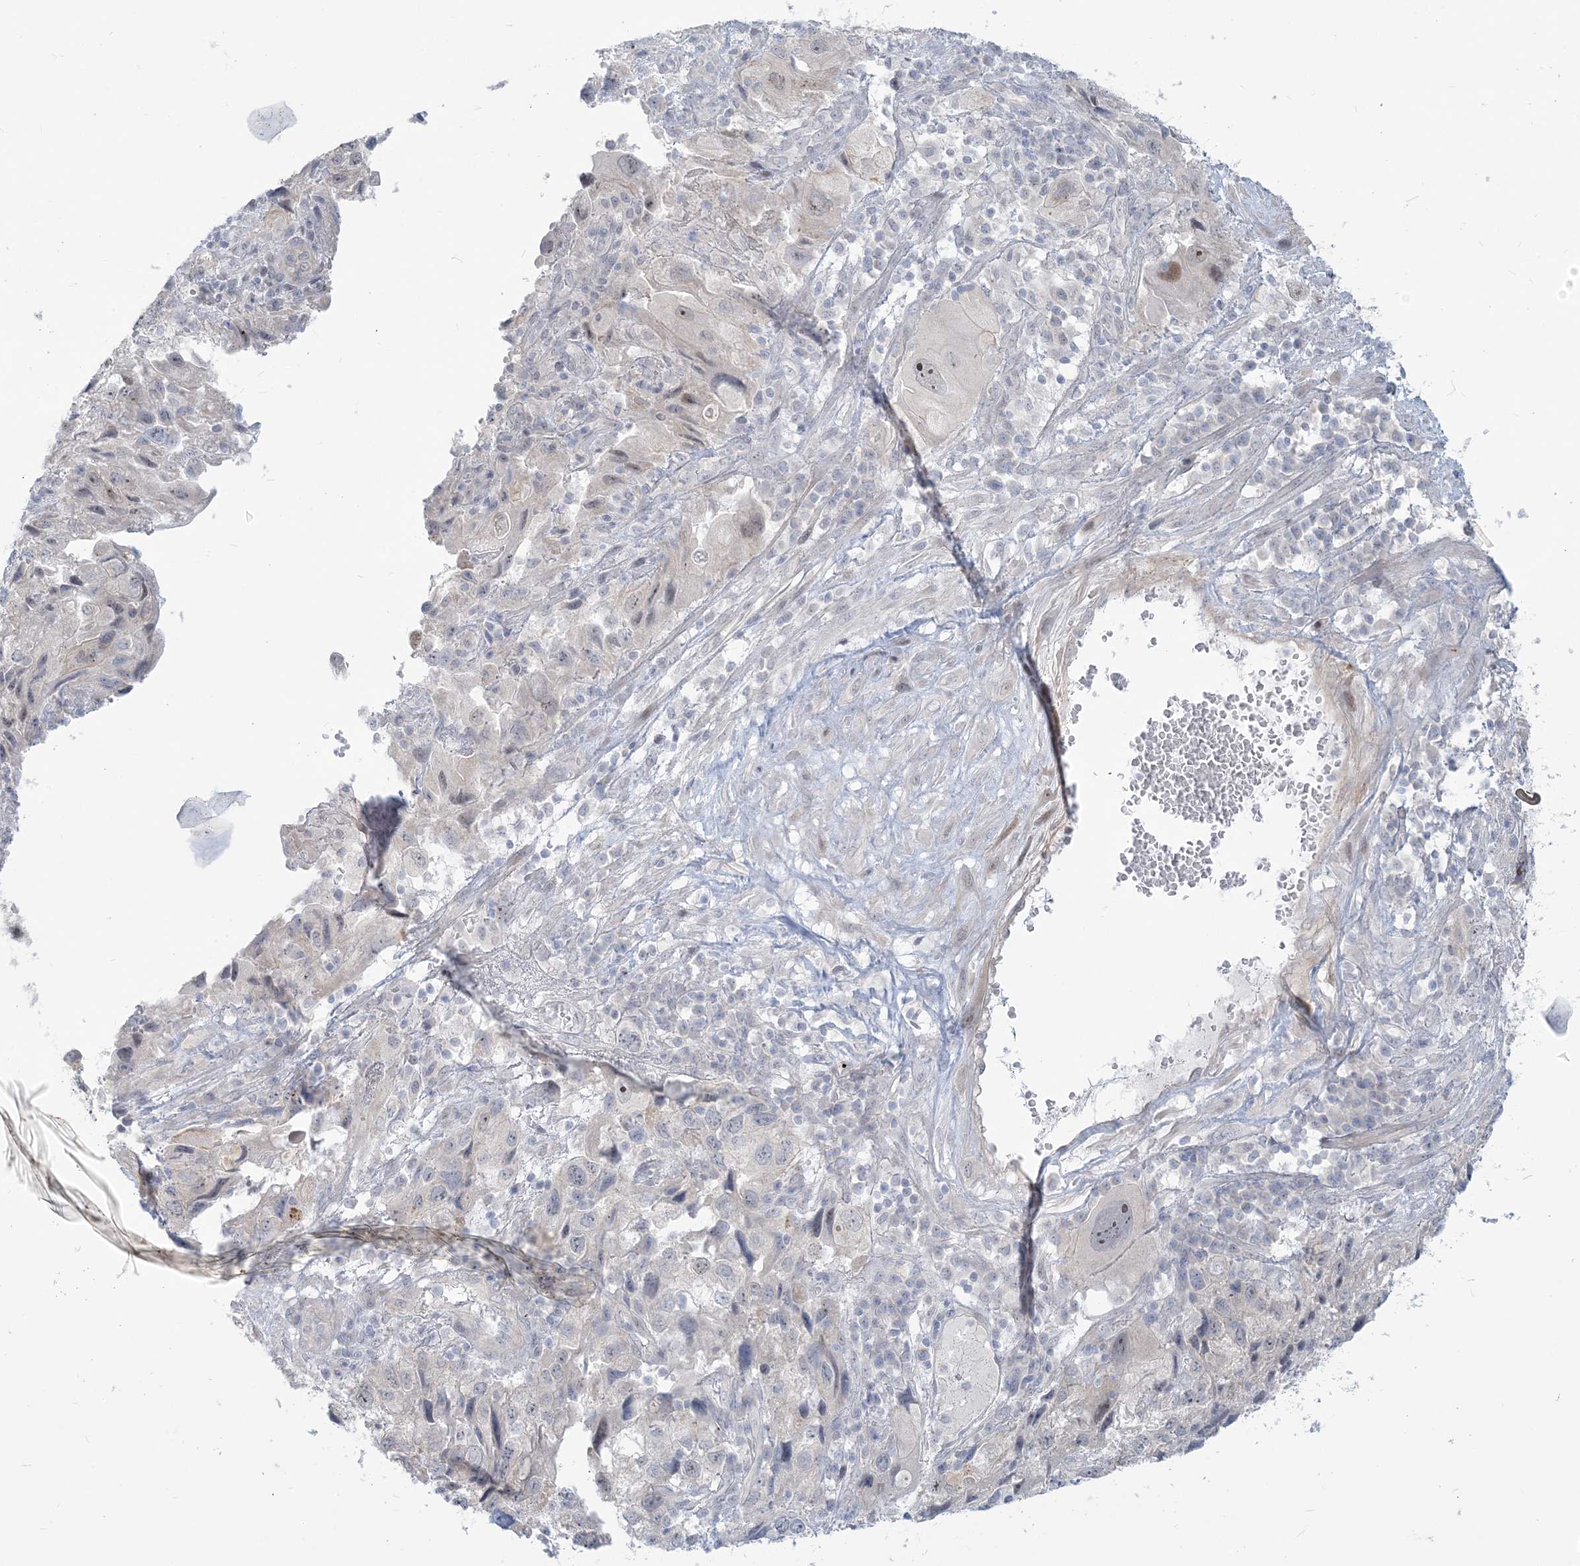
{"staining": {"intensity": "moderate", "quantity": "<25%", "location": "nuclear"}, "tissue": "endometrial cancer", "cell_type": "Tumor cells", "image_type": "cancer", "snomed": [{"axis": "morphology", "description": "Adenocarcinoma, NOS"}, {"axis": "topography", "description": "Endometrium"}], "caption": "Immunohistochemical staining of human endometrial cancer (adenocarcinoma) shows low levels of moderate nuclear protein positivity in about <25% of tumor cells.", "gene": "SDAD1", "patient": {"sex": "female", "age": 49}}